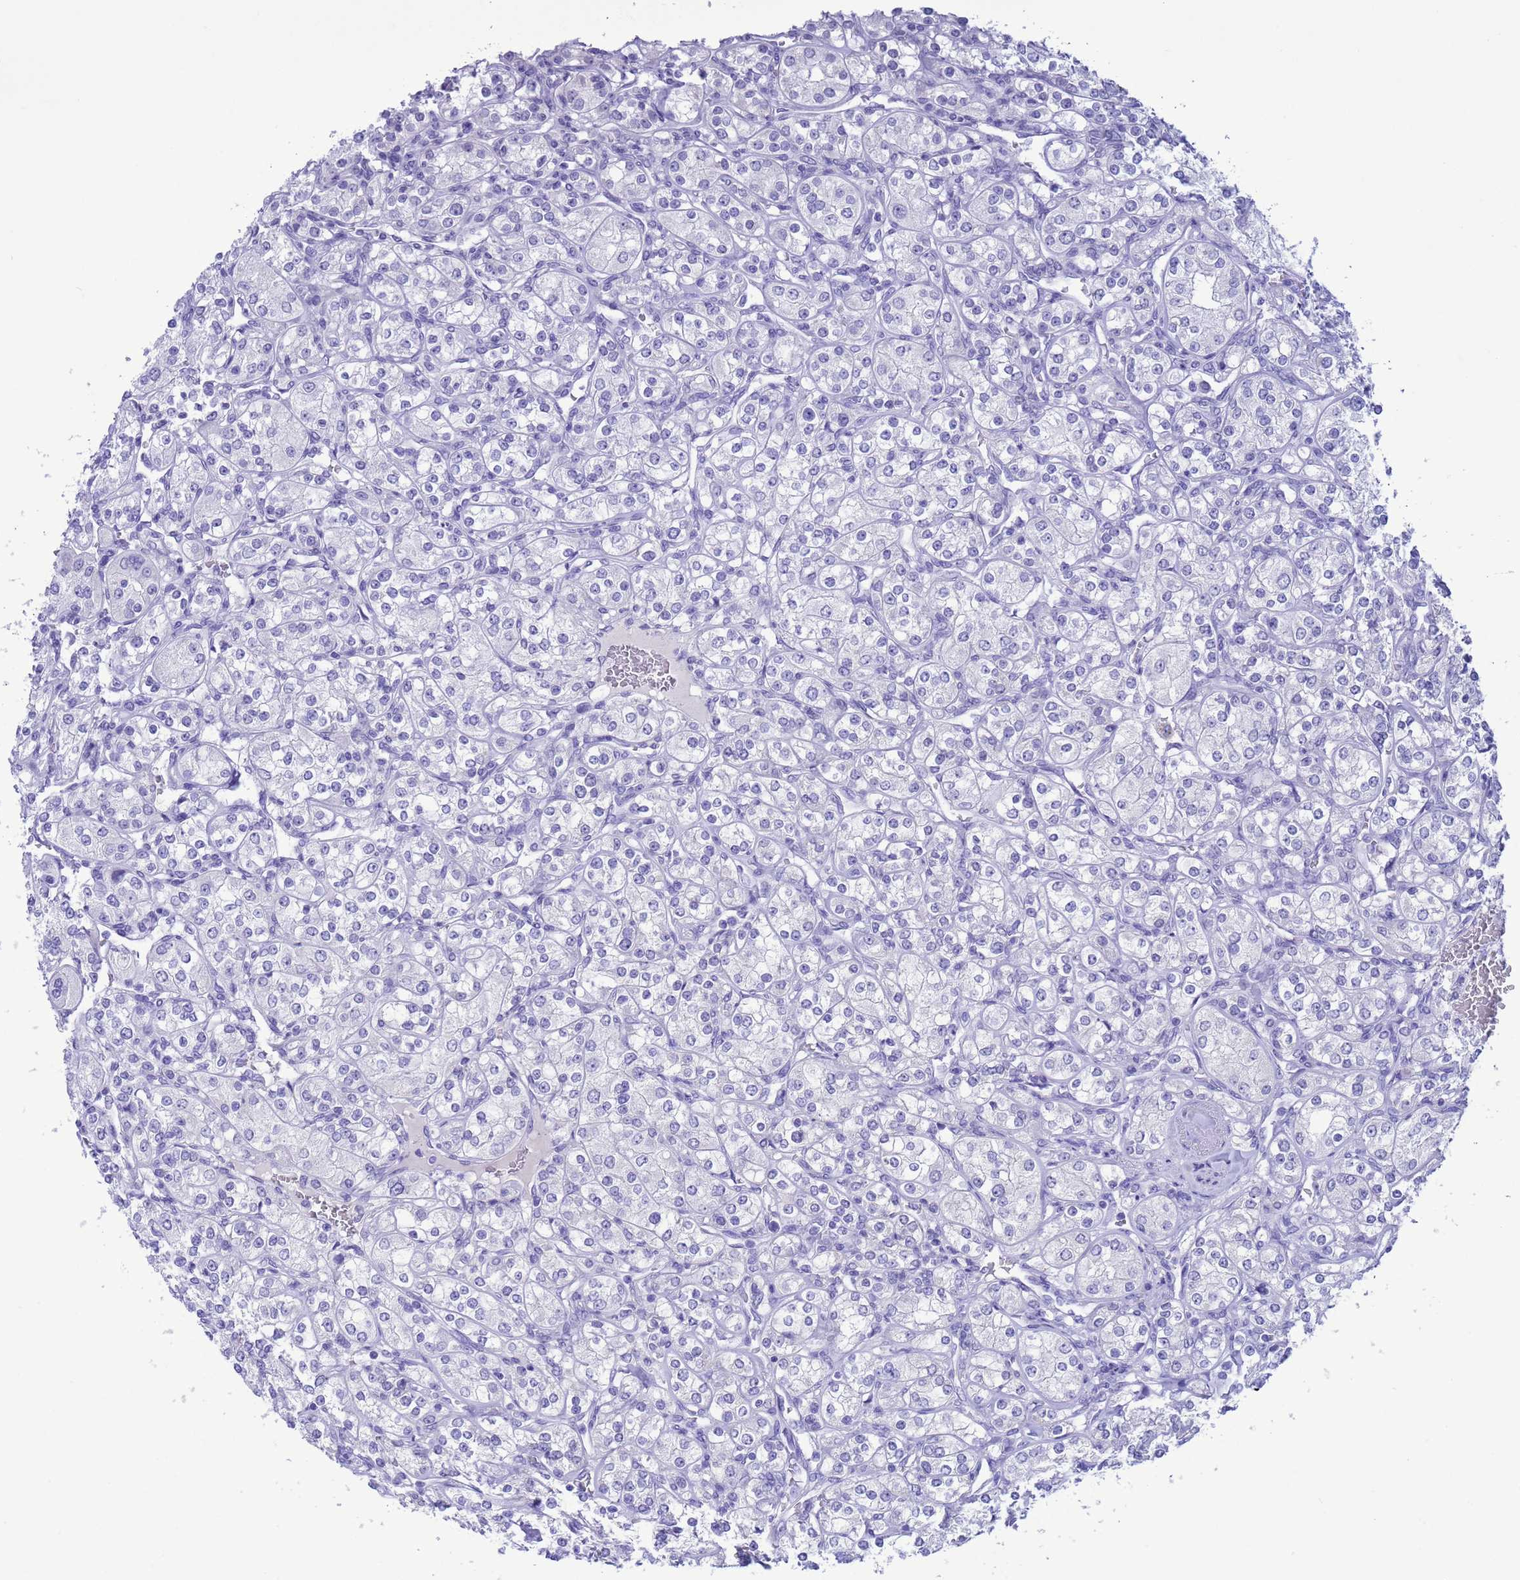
{"staining": {"intensity": "negative", "quantity": "none", "location": "none"}, "tissue": "renal cancer", "cell_type": "Tumor cells", "image_type": "cancer", "snomed": [{"axis": "morphology", "description": "Adenocarcinoma, NOS"}, {"axis": "topography", "description": "Kidney"}], "caption": "The photomicrograph demonstrates no significant staining in tumor cells of adenocarcinoma (renal).", "gene": "GSTM1", "patient": {"sex": "male", "age": 77}}